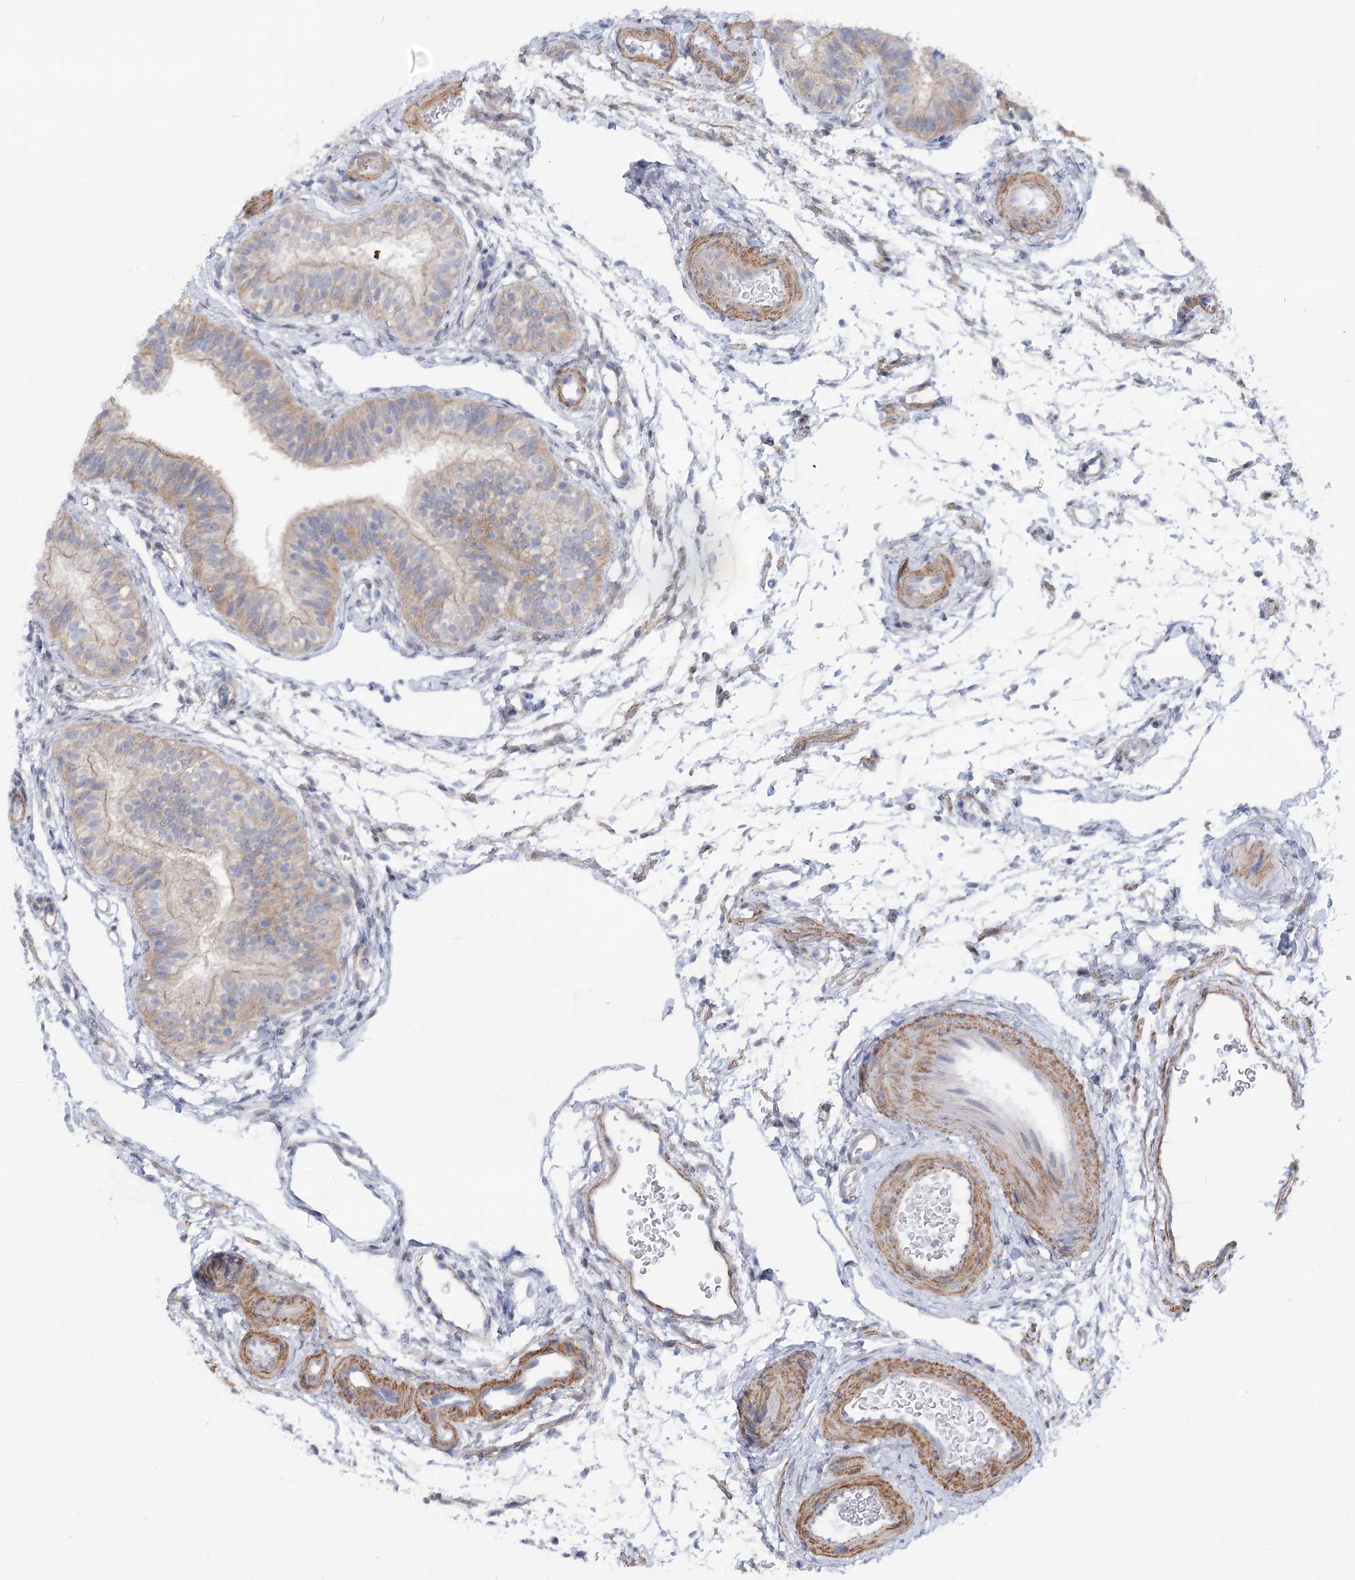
{"staining": {"intensity": "weak", "quantity": "25%-75%", "location": "cytoplasmic/membranous"}, "tissue": "fallopian tube", "cell_type": "Glandular cells", "image_type": "normal", "snomed": [{"axis": "morphology", "description": "Normal tissue, NOS"}, {"axis": "topography", "description": "Fallopian tube"}], "caption": "An IHC photomicrograph of unremarkable tissue is shown. Protein staining in brown highlights weak cytoplasmic/membranous positivity in fallopian tube within glandular cells. Nuclei are stained in blue.", "gene": "LARP1B", "patient": {"sex": "female", "age": 35}}